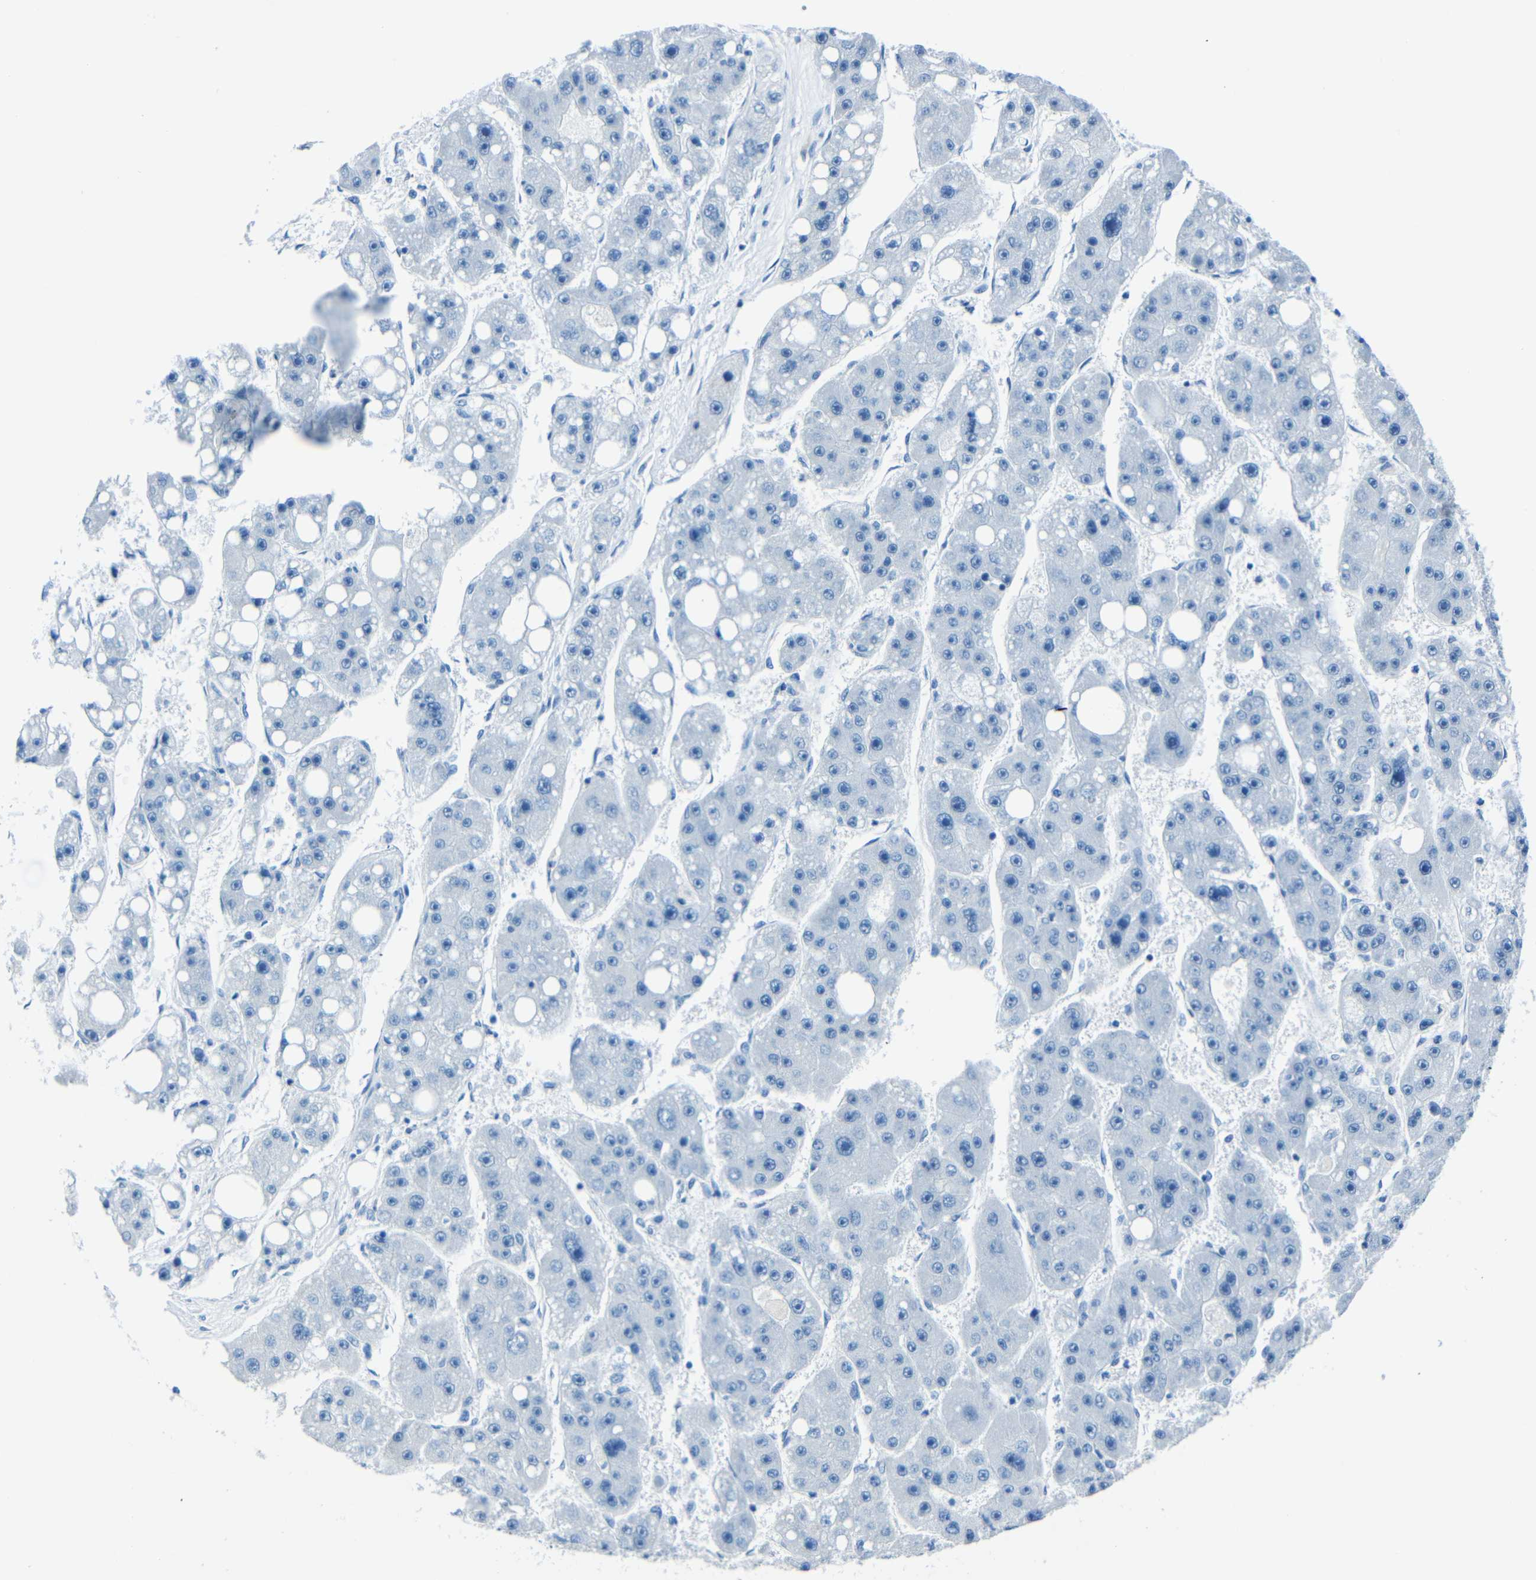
{"staining": {"intensity": "negative", "quantity": "none", "location": "none"}, "tissue": "liver cancer", "cell_type": "Tumor cells", "image_type": "cancer", "snomed": [{"axis": "morphology", "description": "Carcinoma, Hepatocellular, NOS"}, {"axis": "topography", "description": "Liver"}], "caption": "Tumor cells show no significant positivity in liver cancer.", "gene": "FBN2", "patient": {"sex": "female", "age": 61}}